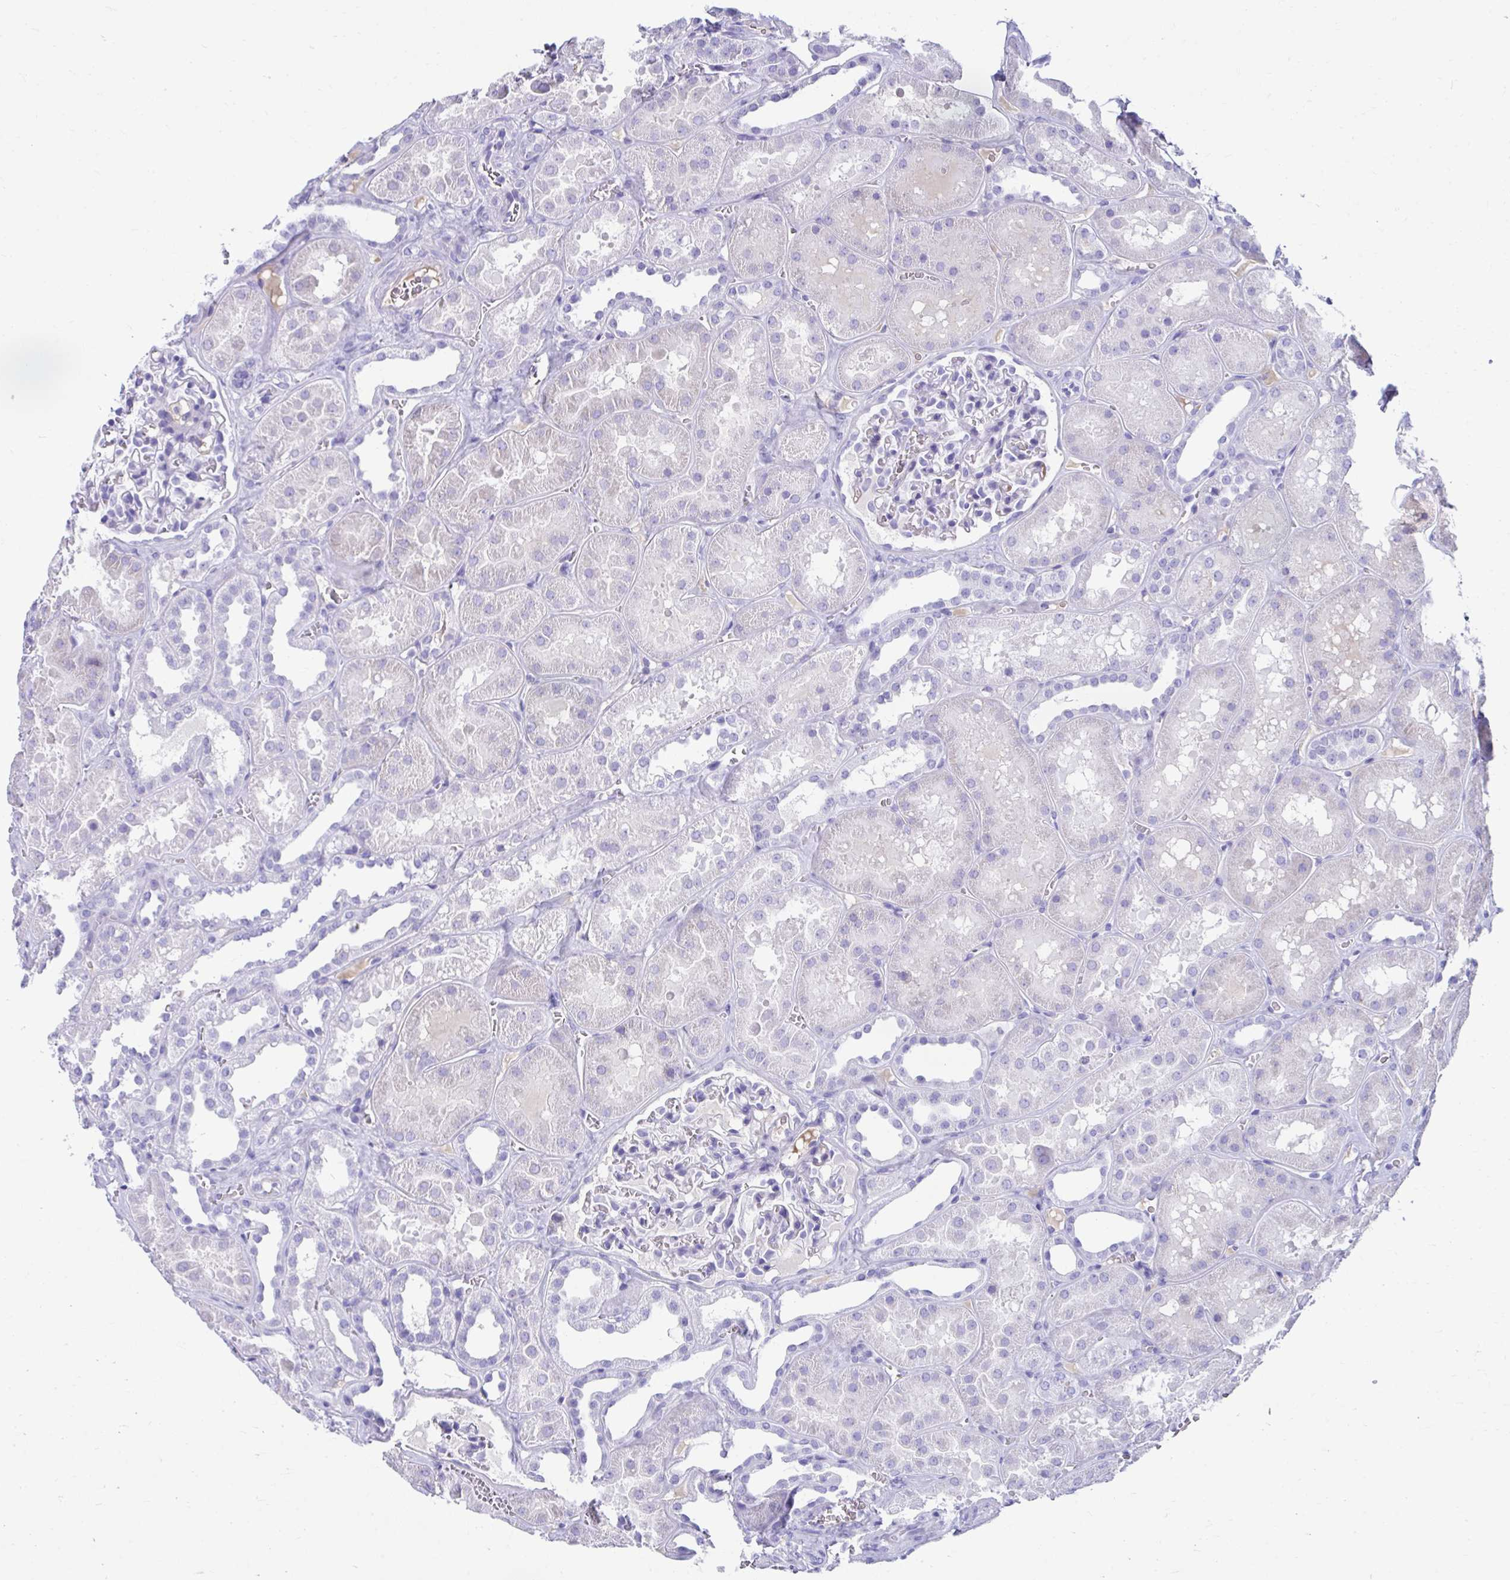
{"staining": {"intensity": "negative", "quantity": "none", "location": "none"}, "tissue": "kidney", "cell_type": "Cells in glomeruli", "image_type": "normal", "snomed": [{"axis": "morphology", "description": "Normal tissue, NOS"}, {"axis": "topography", "description": "Kidney"}], "caption": "Cells in glomeruli show no significant protein staining in benign kidney. The staining was performed using DAB to visualize the protein expression in brown, while the nuclei were stained in blue with hematoxylin (Magnification: 20x).", "gene": "SMIM9", "patient": {"sex": "female", "age": 41}}